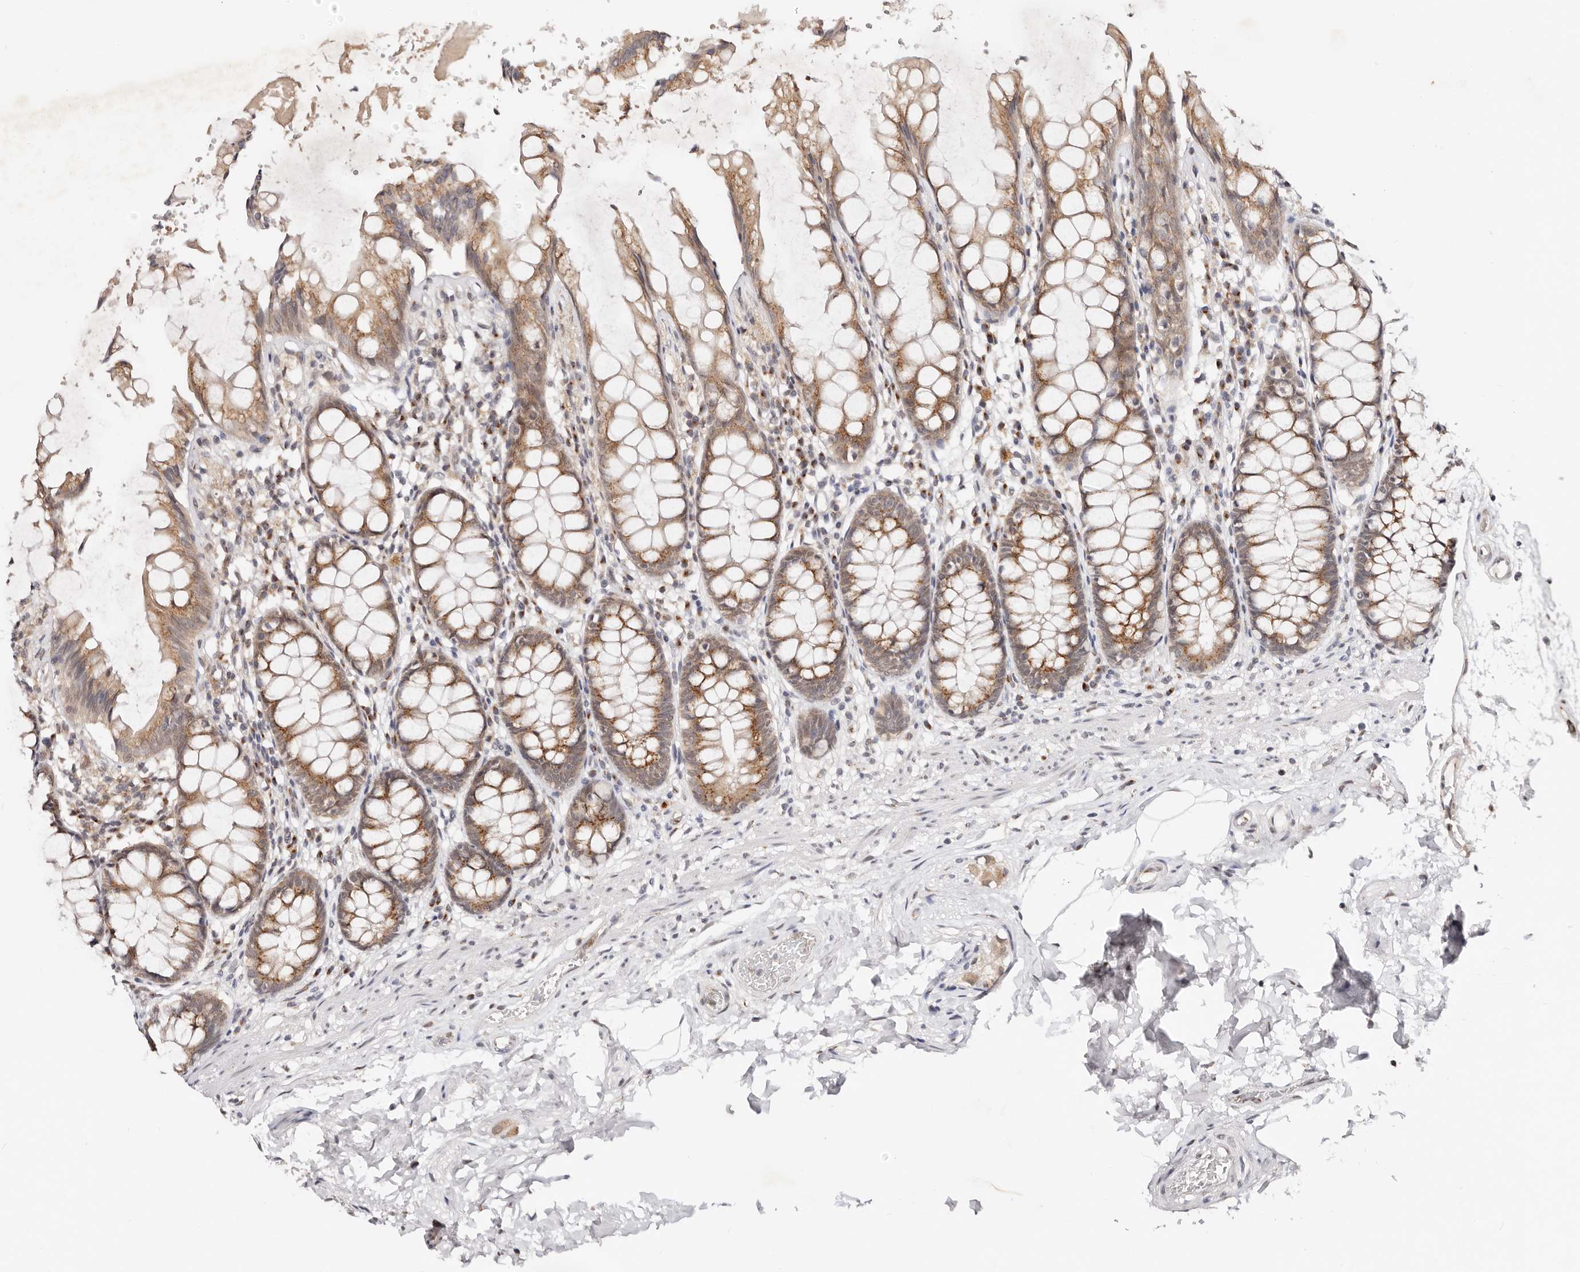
{"staining": {"intensity": "moderate", "quantity": ">75%", "location": "cytoplasmic/membranous"}, "tissue": "rectum", "cell_type": "Glandular cells", "image_type": "normal", "snomed": [{"axis": "morphology", "description": "Normal tissue, NOS"}, {"axis": "topography", "description": "Rectum"}], "caption": "Brown immunohistochemical staining in normal rectum reveals moderate cytoplasmic/membranous staining in approximately >75% of glandular cells.", "gene": "VIPAS39", "patient": {"sex": "male", "age": 64}}